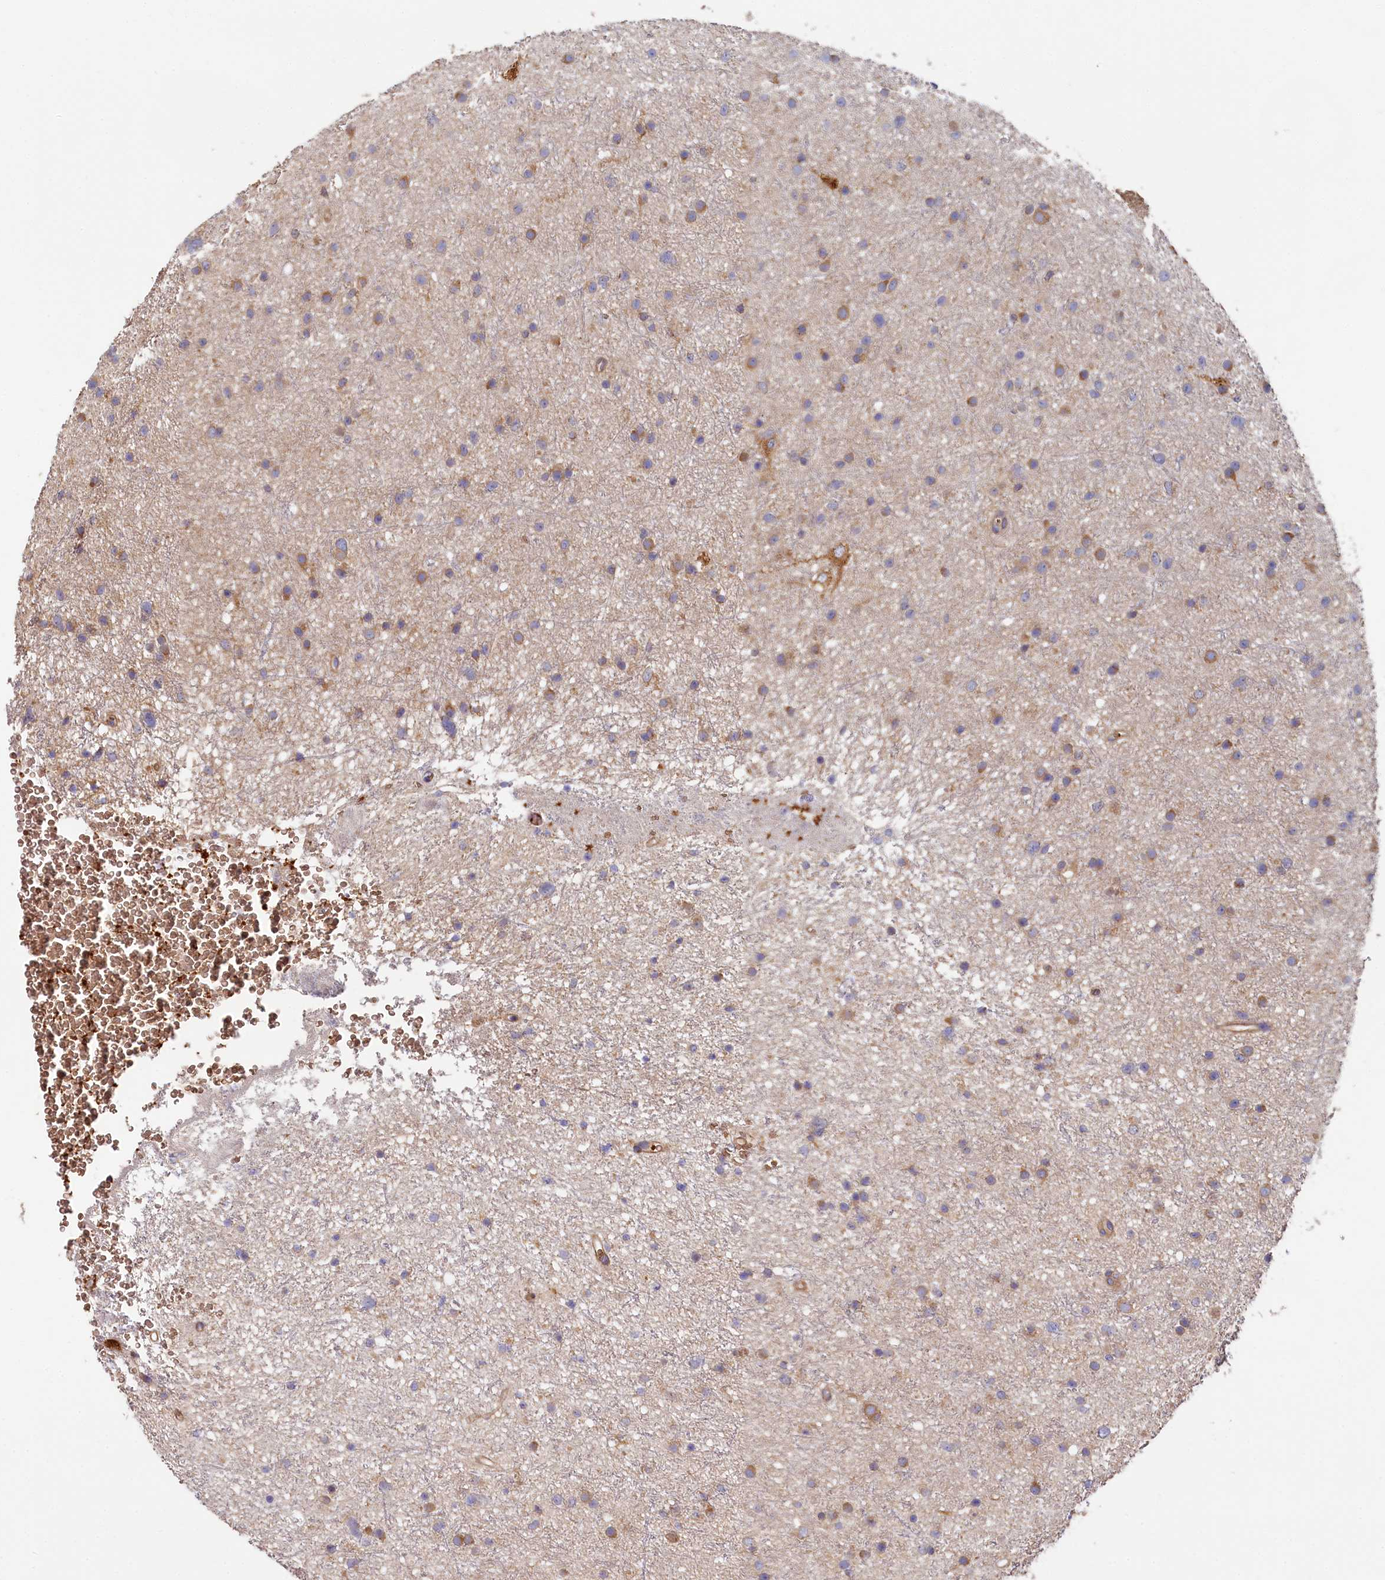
{"staining": {"intensity": "moderate", "quantity": "25%-75%", "location": "cytoplasmic/membranous"}, "tissue": "glioma", "cell_type": "Tumor cells", "image_type": "cancer", "snomed": [{"axis": "morphology", "description": "Glioma, malignant, Low grade"}, {"axis": "topography", "description": "Cerebral cortex"}], "caption": "The micrograph exhibits staining of malignant glioma (low-grade), revealing moderate cytoplasmic/membranous protein expression (brown color) within tumor cells. The staining was performed using DAB to visualize the protein expression in brown, while the nuclei were stained in blue with hematoxylin (Magnification: 20x).", "gene": "PPIP5K1", "patient": {"sex": "female", "age": 39}}